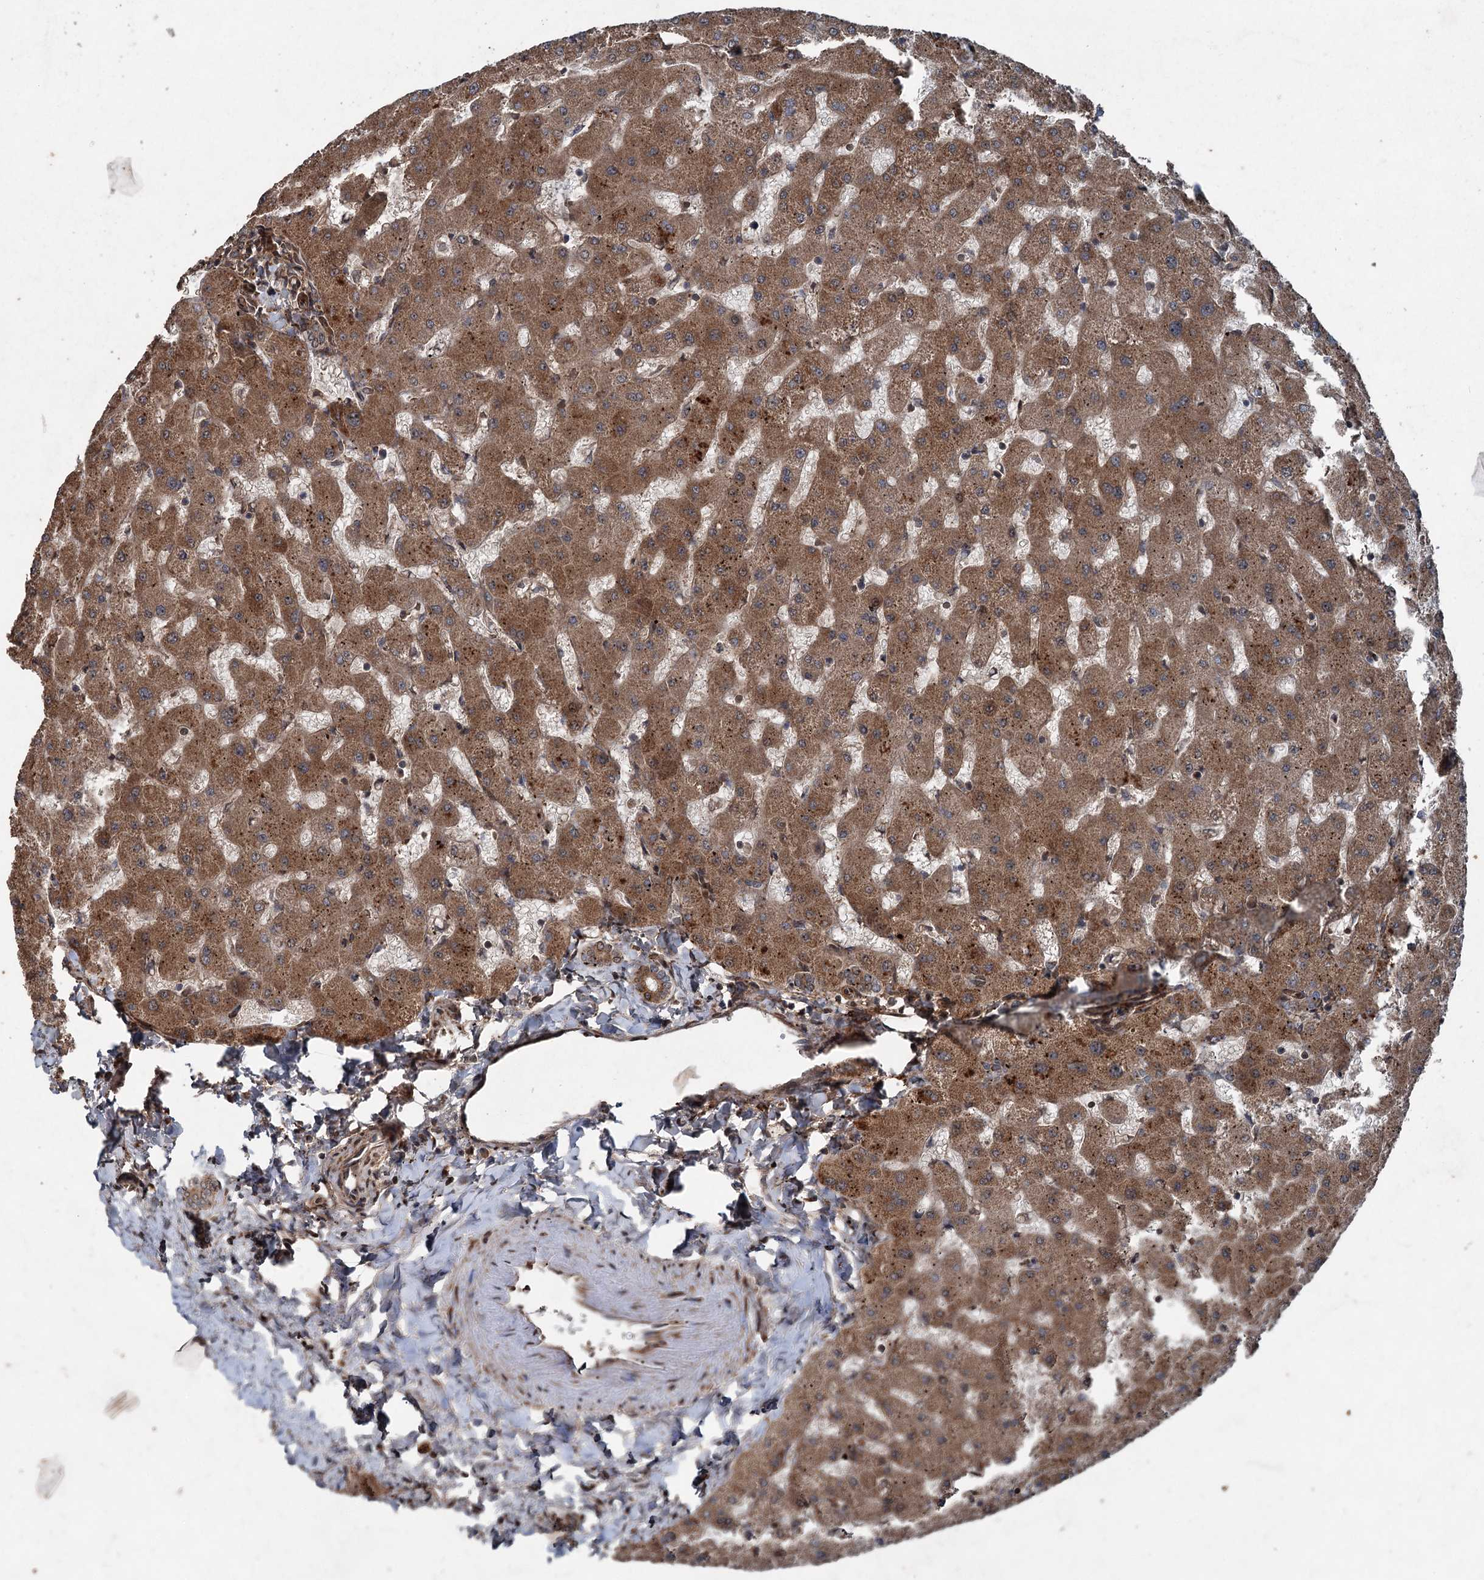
{"staining": {"intensity": "moderate", "quantity": ">75%", "location": "cytoplasmic/membranous"}, "tissue": "liver", "cell_type": "Cholangiocytes", "image_type": "normal", "snomed": [{"axis": "morphology", "description": "Normal tissue, NOS"}, {"axis": "topography", "description": "Liver"}], "caption": "Brown immunohistochemical staining in normal human liver displays moderate cytoplasmic/membranous positivity in about >75% of cholangiocytes.", "gene": "ALAS1", "patient": {"sex": "female", "age": 63}}